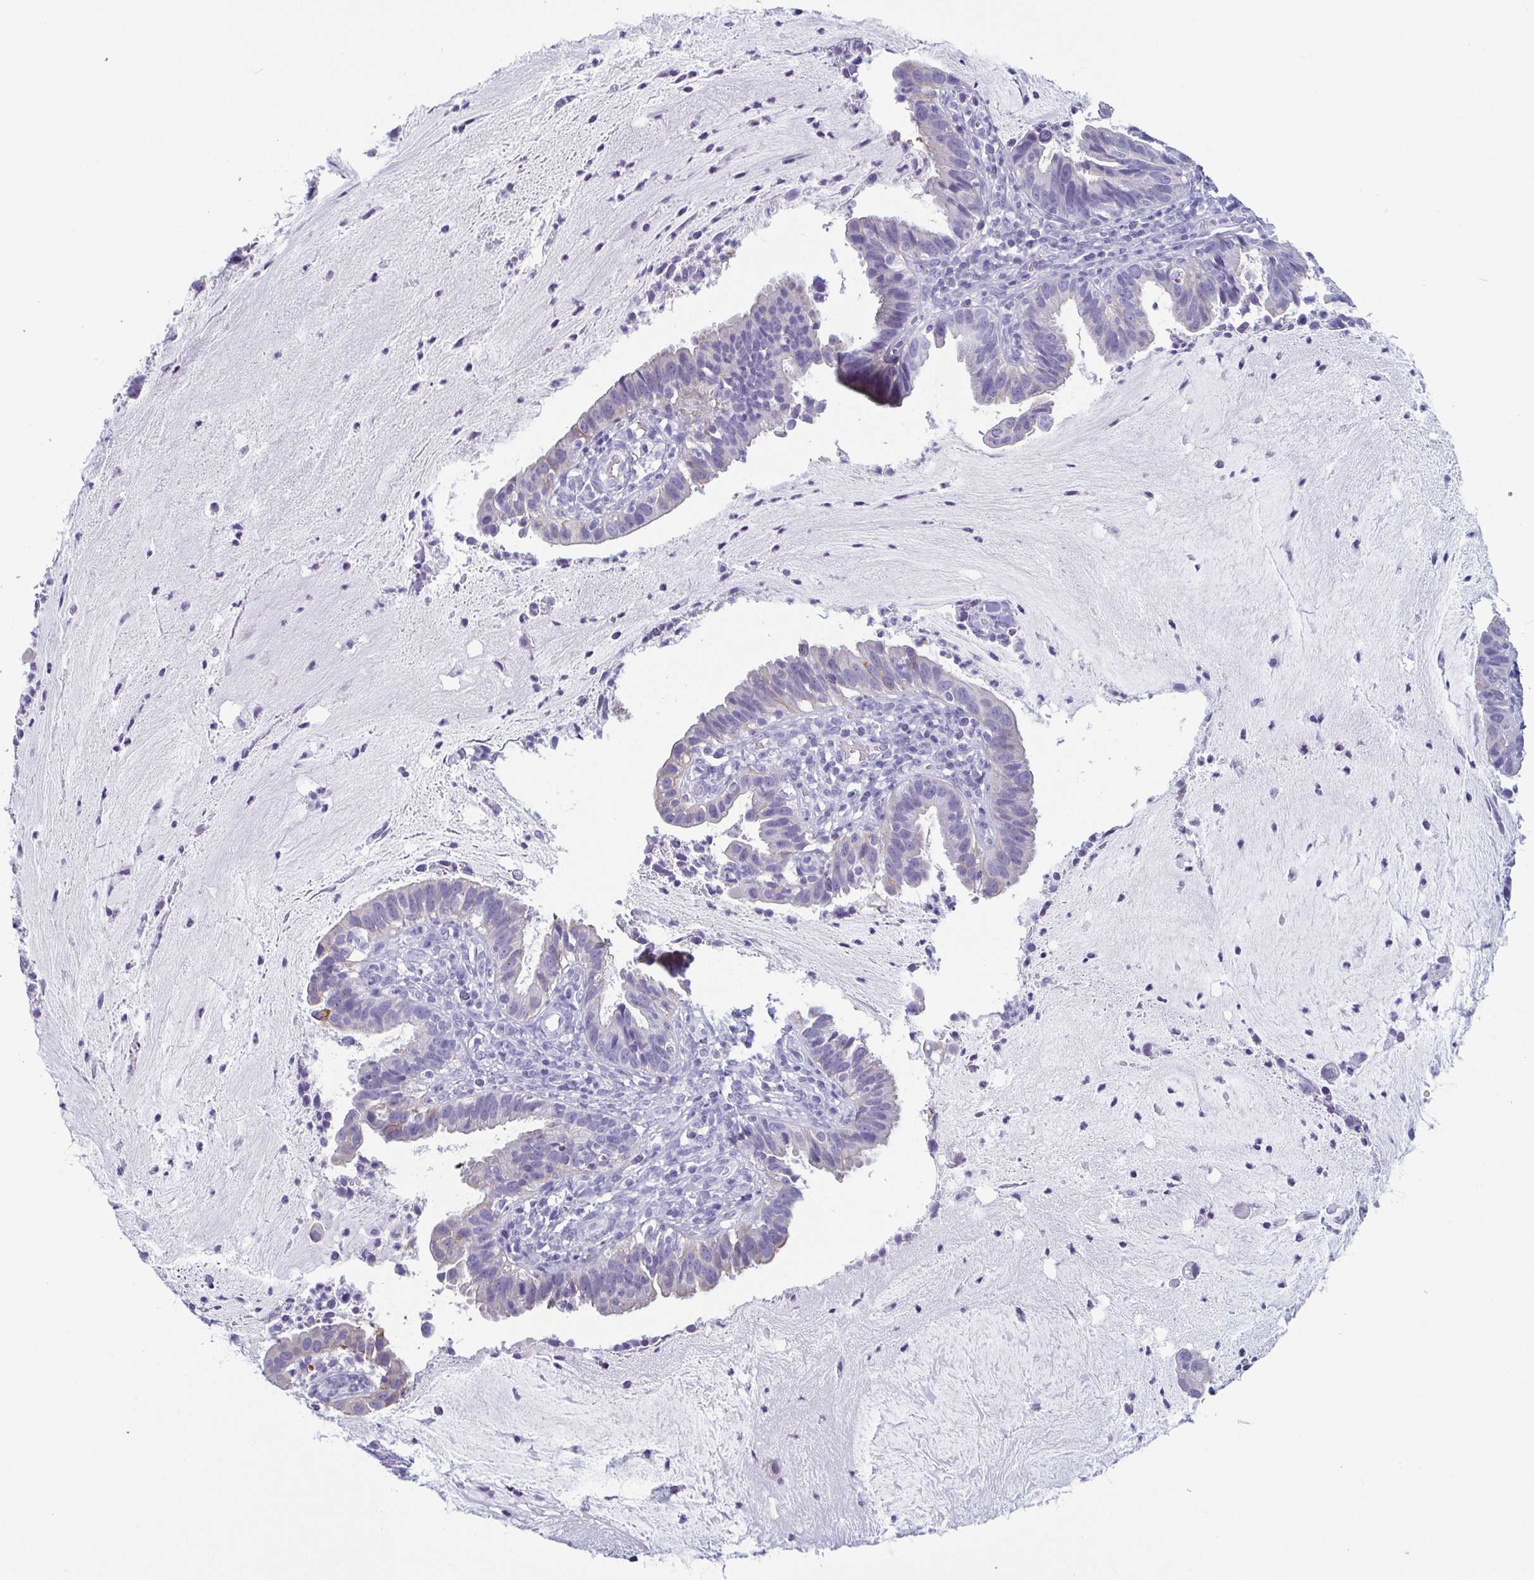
{"staining": {"intensity": "negative", "quantity": "none", "location": "none"}, "tissue": "cervical cancer", "cell_type": "Tumor cells", "image_type": "cancer", "snomed": [{"axis": "morphology", "description": "Adenocarcinoma, NOS"}, {"axis": "topography", "description": "Cervix"}], "caption": "Immunohistochemistry (IHC) histopathology image of neoplastic tissue: human cervical cancer stained with DAB (3,3'-diaminobenzidine) reveals no significant protein staining in tumor cells.", "gene": "KRT10", "patient": {"sex": "female", "age": 34}}